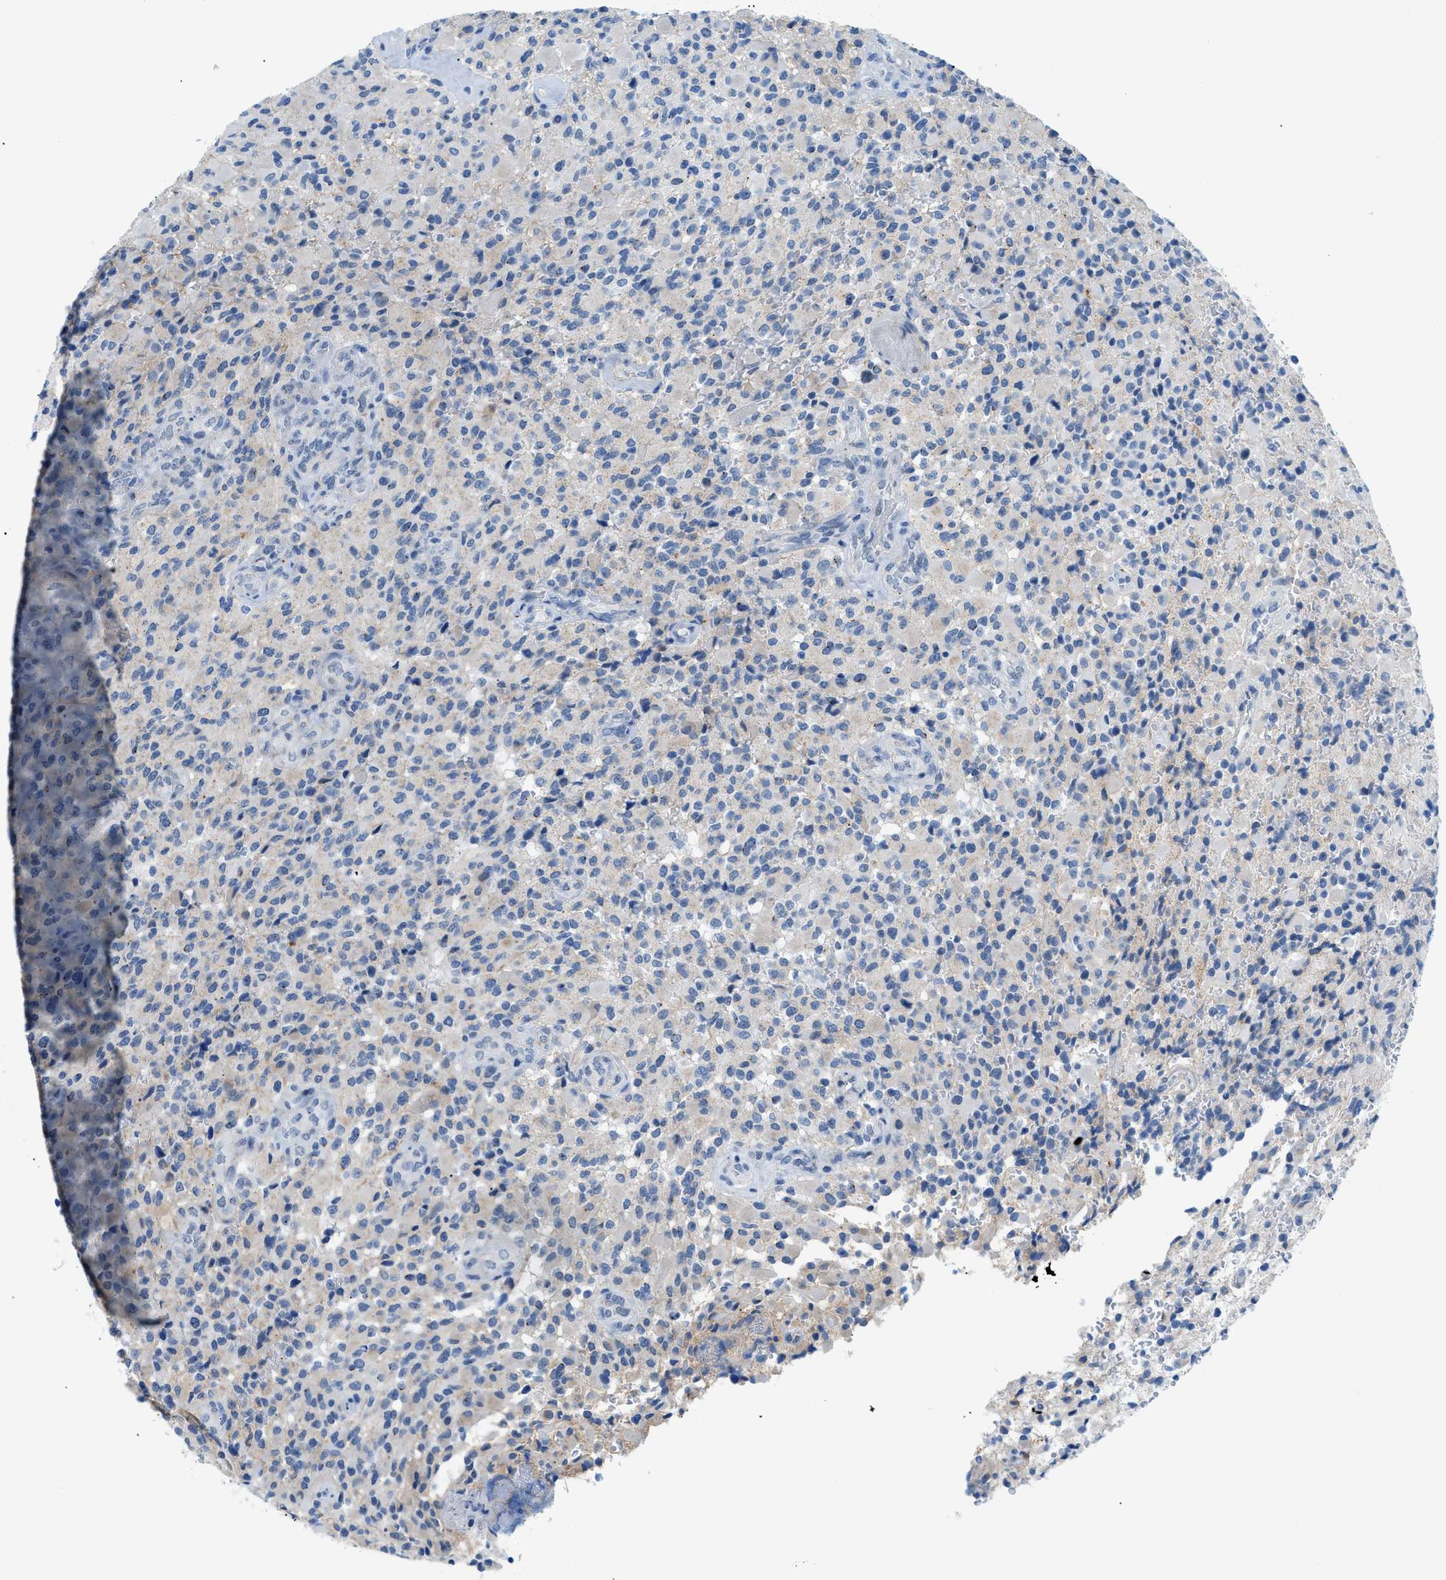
{"staining": {"intensity": "negative", "quantity": "none", "location": "none"}, "tissue": "glioma", "cell_type": "Tumor cells", "image_type": "cancer", "snomed": [{"axis": "morphology", "description": "Glioma, malignant, High grade"}, {"axis": "topography", "description": "Brain"}], "caption": "IHC micrograph of glioma stained for a protein (brown), which exhibits no staining in tumor cells.", "gene": "FDCSP", "patient": {"sex": "male", "age": 71}}